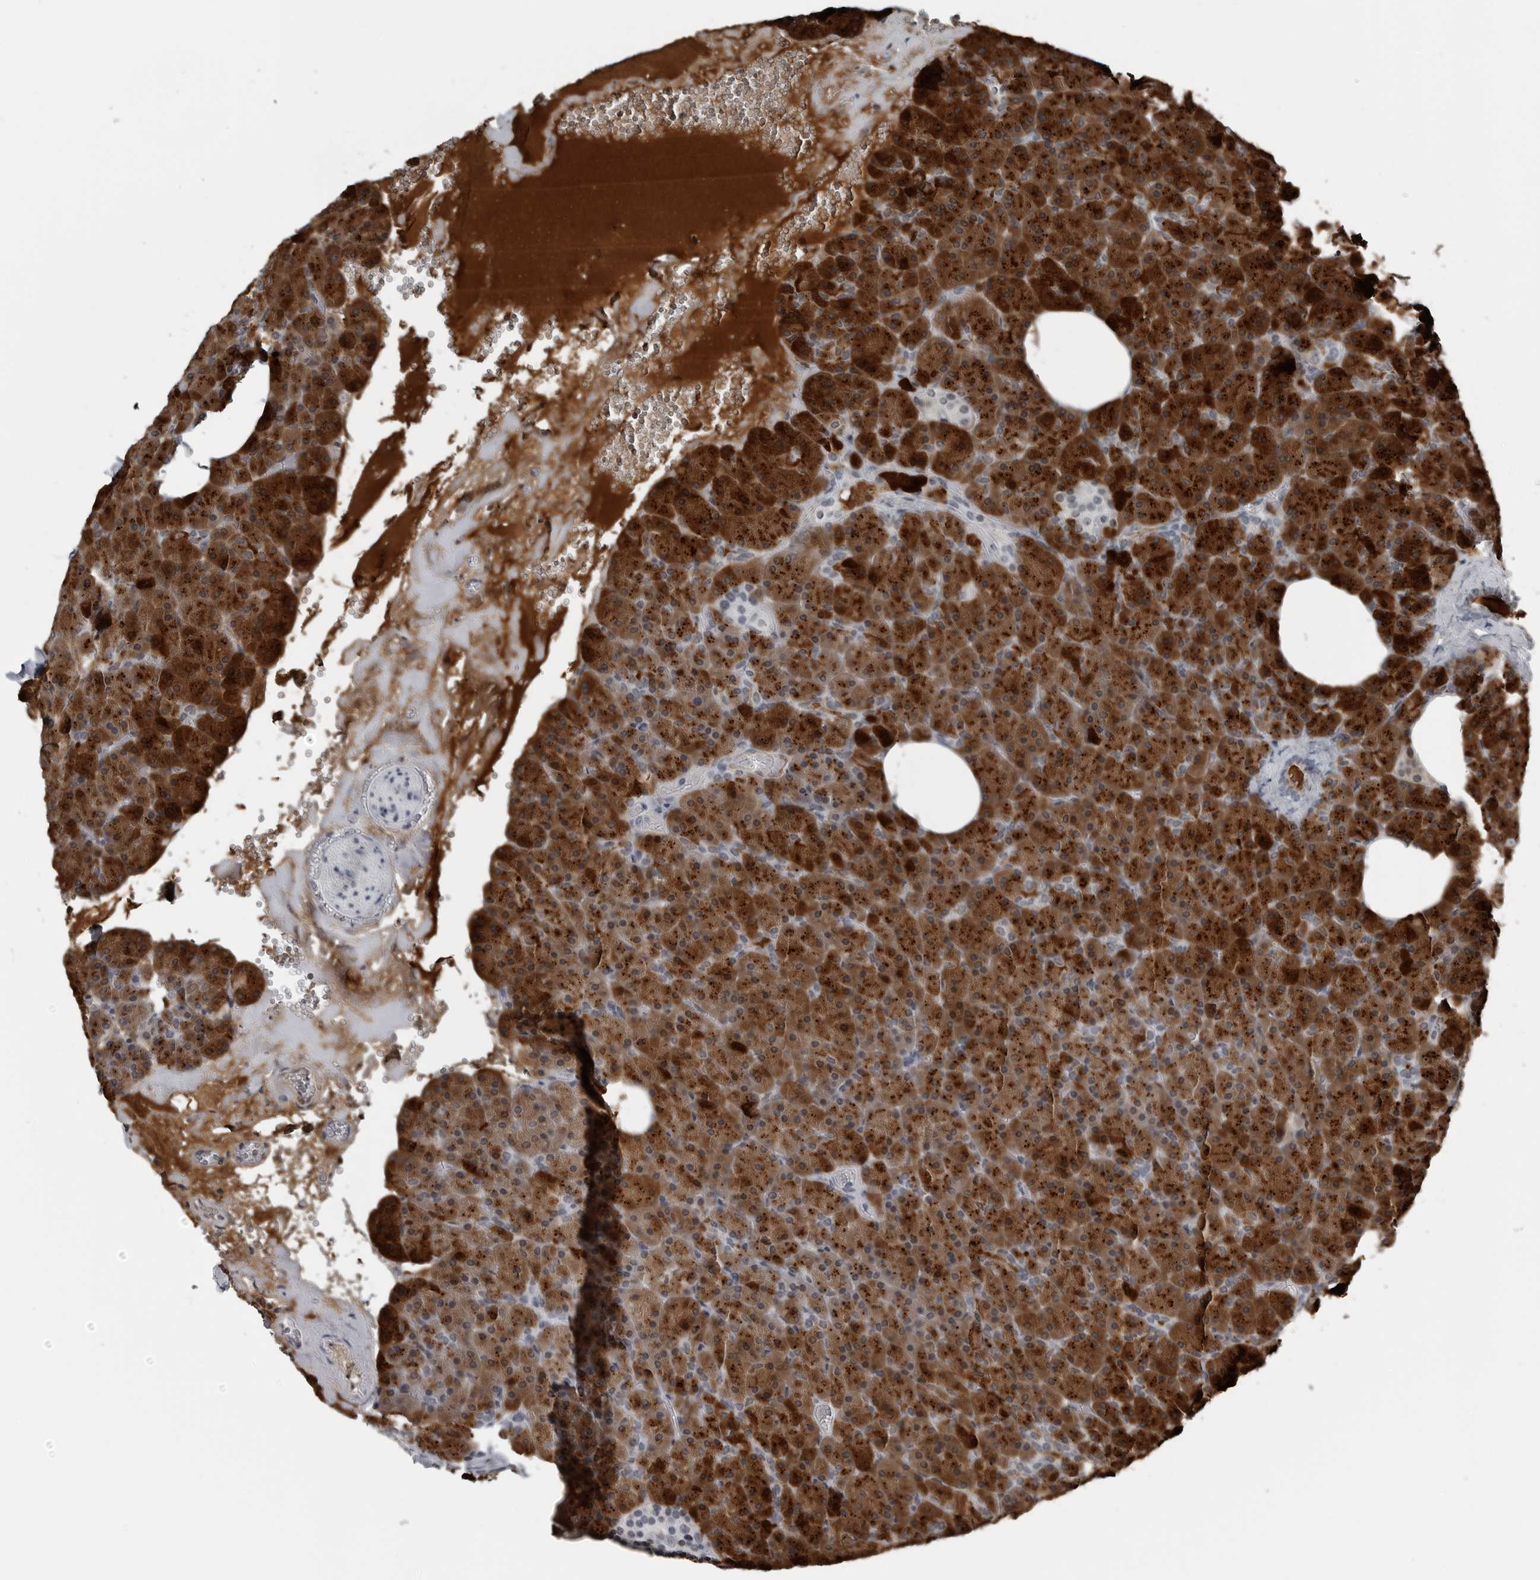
{"staining": {"intensity": "strong", "quantity": ">75%", "location": "cytoplasmic/membranous"}, "tissue": "pancreas", "cell_type": "Exocrine glandular cells", "image_type": "normal", "snomed": [{"axis": "morphology", "description": "Normal tissue, NOS"}, {"axis": "morphology", "description": "Carcinoid, malignant, NOS"}, {"axis": "topography", "description": "Pancreas"}], "caption": "IHC of benign human pancreas exhibits high levels of strong cytoplasmic/membranous expression in approximately >75% of exocrine glandular cells. The protein of interest is stained brown, and the nuclei are stained in blue (DAB IHC with brightfield microscopy, high magnification).", "gene": "SPINK1", "patient": {"sex": "female", "age": 35}}